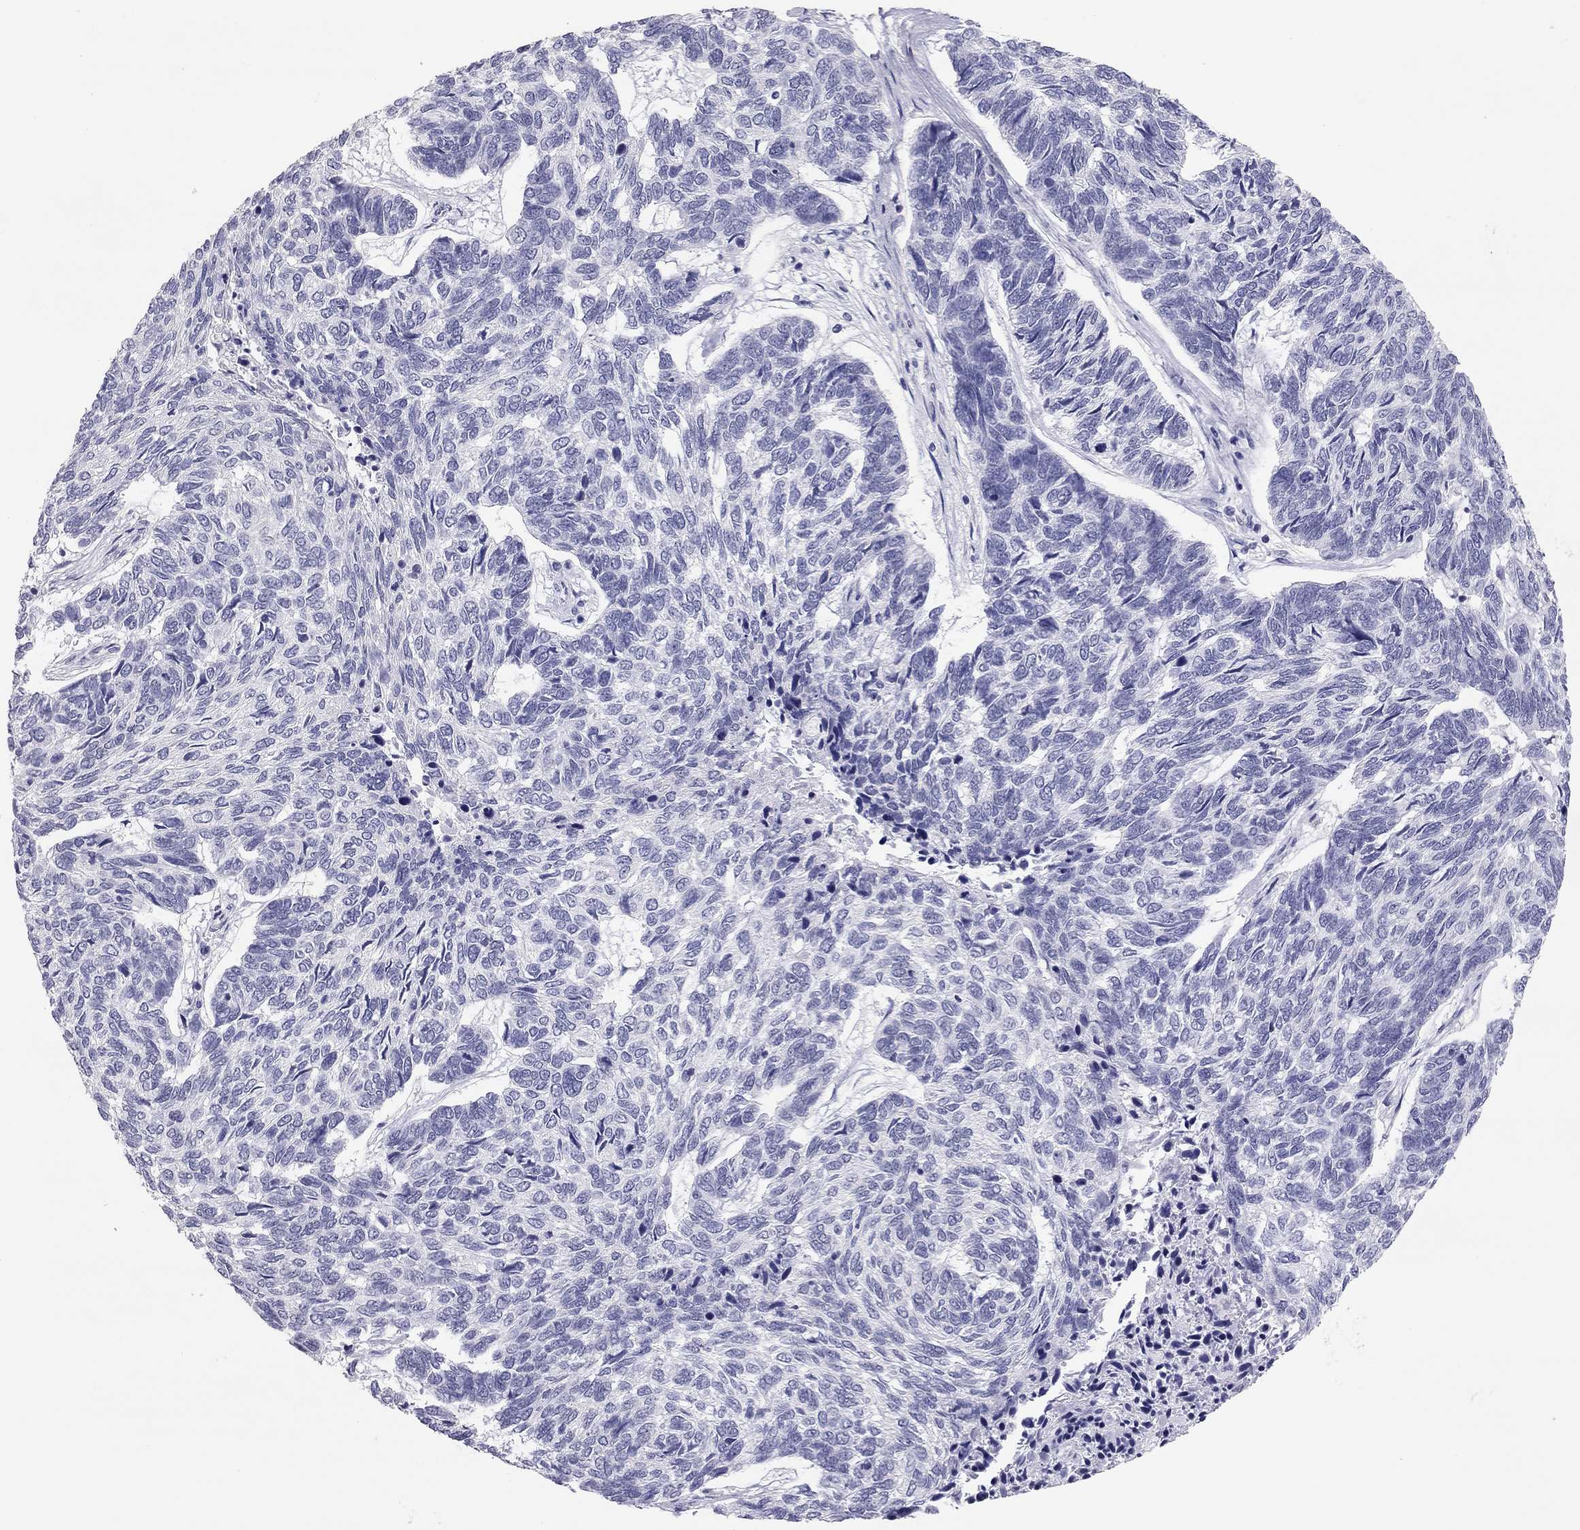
{"staining": {"intensity": "negative", "quantity": "none", "location": "none"}, "tissue": "skin cancer", "cell_type": "Tumor cells", "image_type": "cancer", "snomed": [{"axis": "morphology", "description": "Basal cell carcinoma"}, {"axis": "topography", "description": "Skin"}], "caption": "DAB immunohistochemical staining of human skin cancer exhibits no significant positivity in tumor cells. The staining was performed using DAB (3,3'-diaminobenzidine) to visualize the protein expression in brown, while the nuclei were stained in blue with hematoxylin (Magnification: 20x).", "gene": "ADORA2A", "patient": {"sex": "female", "age": 65}}